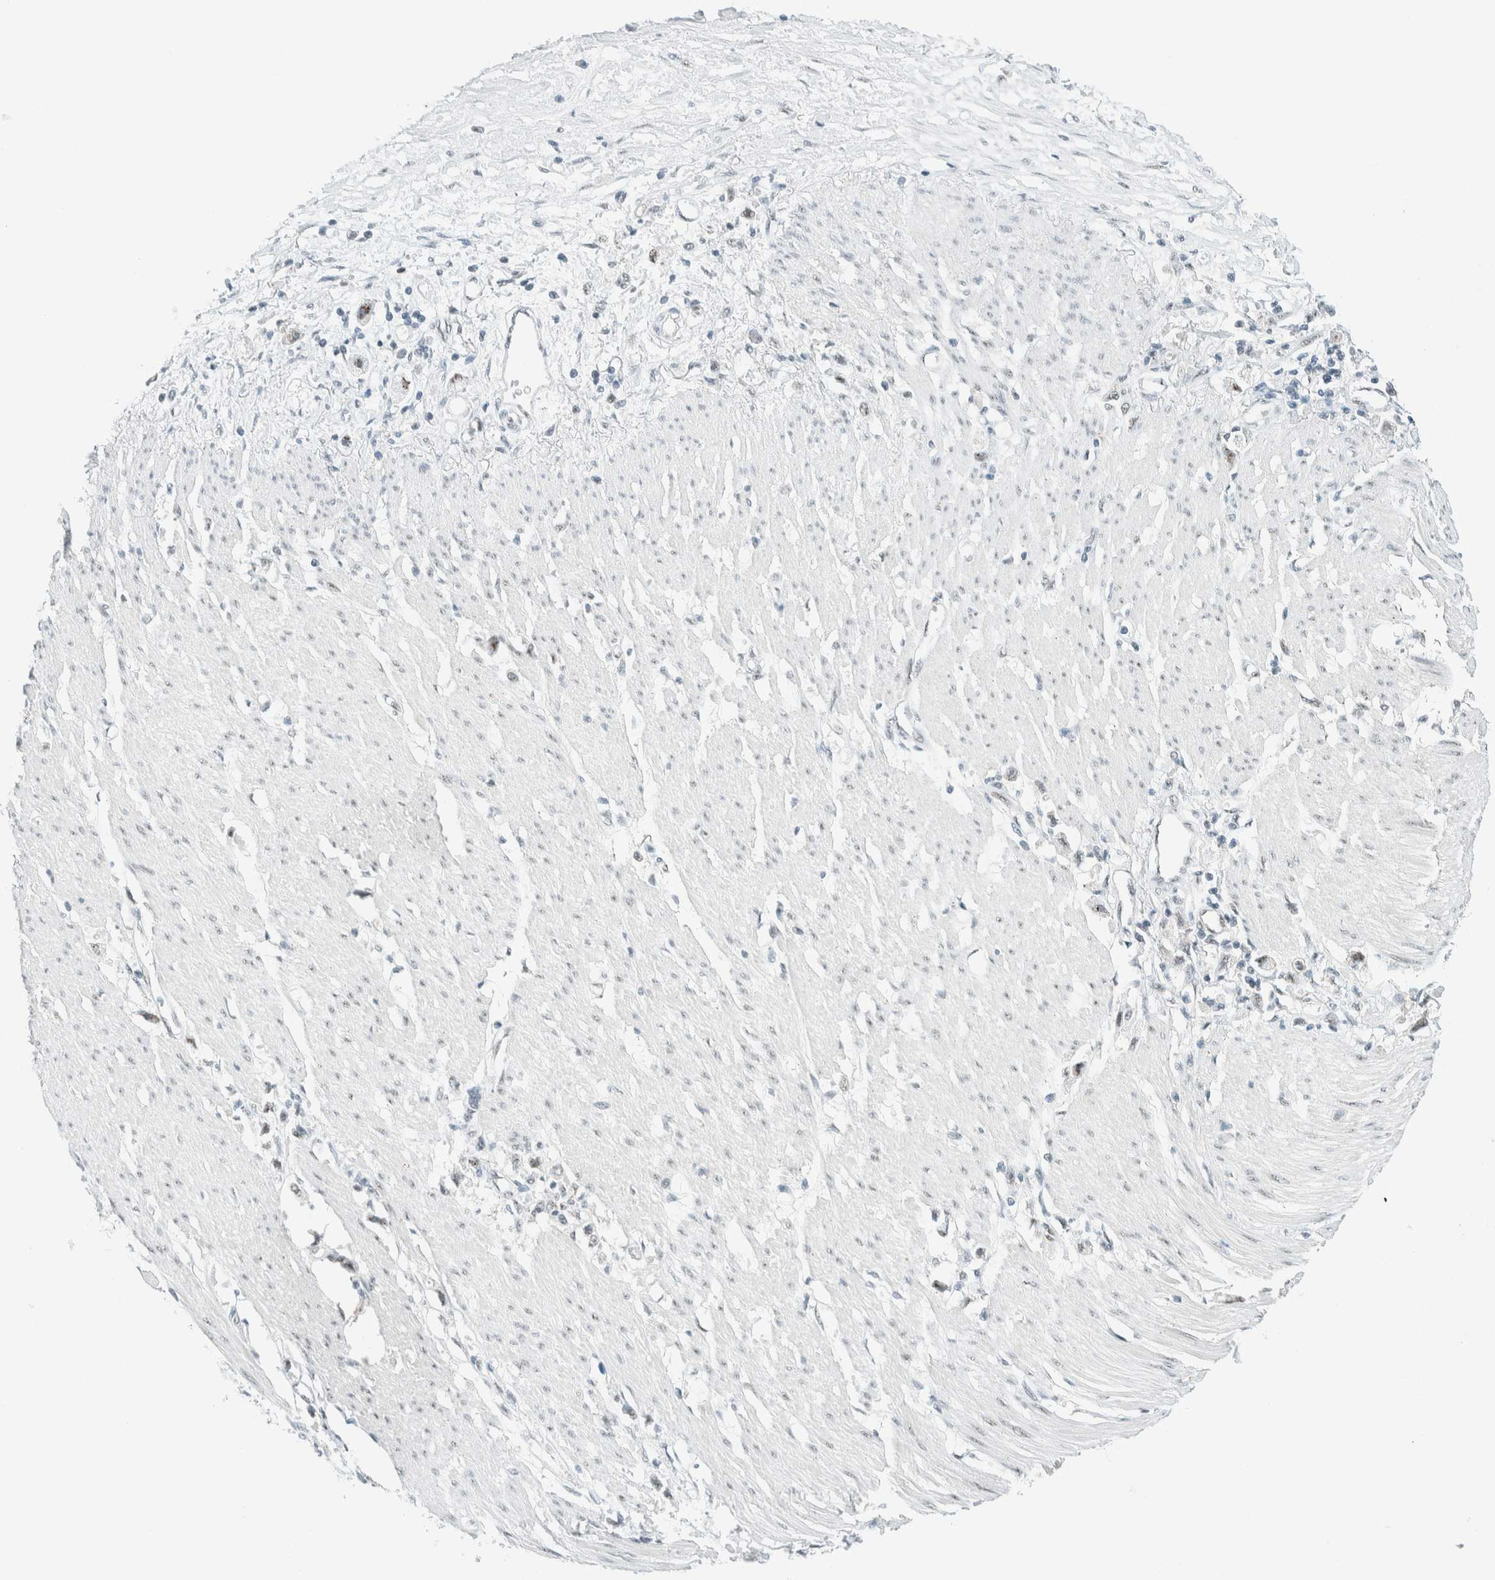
{"staining": {"intensity": "weak", "quantity": "<25%", "location": "nuclear"}, "tissue": "stomach cancer", "cell_type": "Tumor cells", "image_type": "cancer", "snomed": [{"axis": "morphology", "description": "Adenocarcinoma, NOS"}, {"axis": "topography", "description": "Stomach"}], "caption": "This is an immunohistochemistry (IHC) histopathology image of stomach cancer. There is no staining in tumor cells.", "gene": "CYSRT1", "patient": {"sex": "female", "age": 59}}